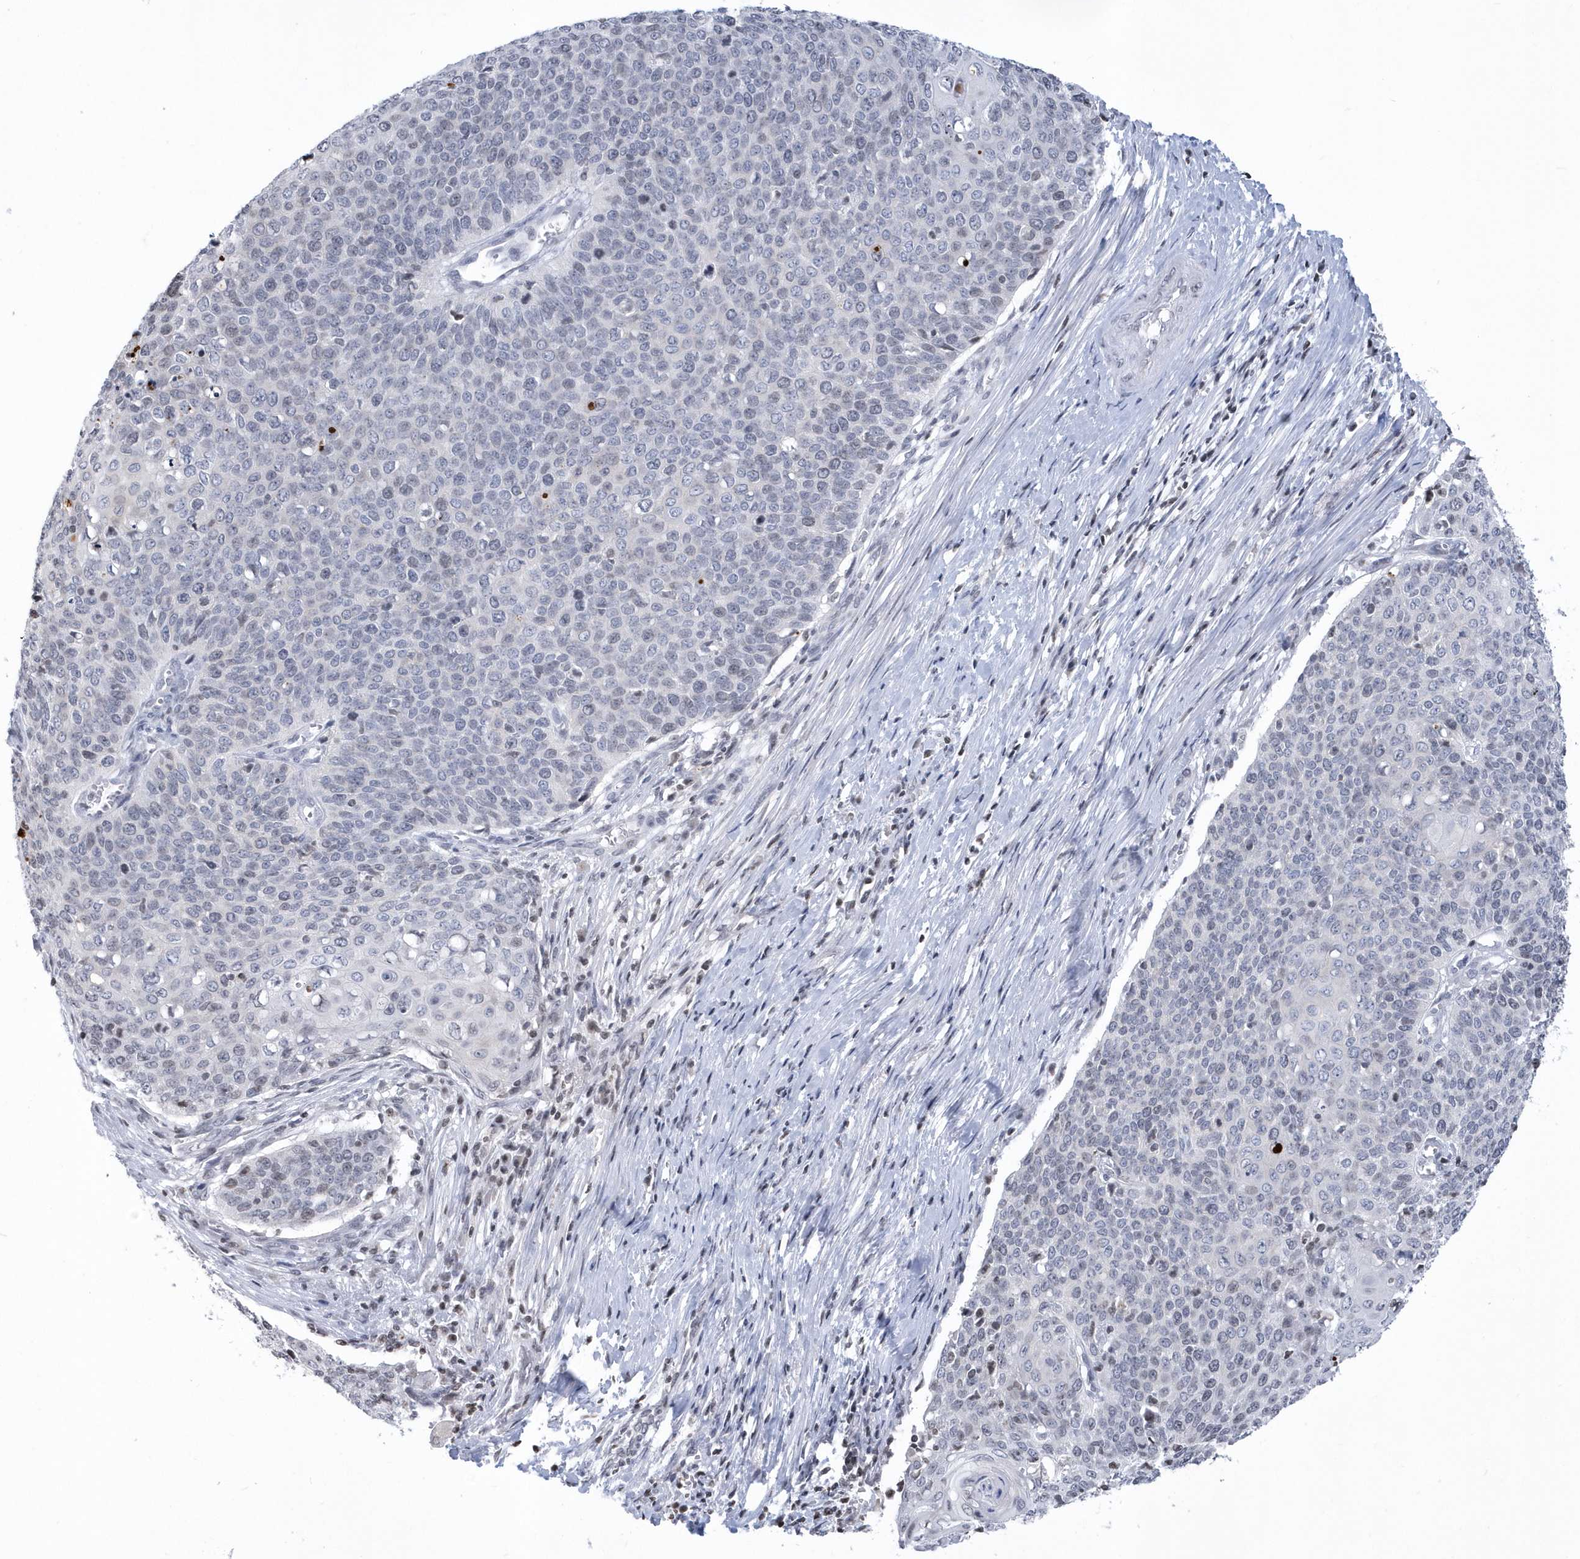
{"staining": {"intensity": "negative", "quantity": "none", "location": "none"}, "tissue": "cervical cancer", "cell_type": "Tumor cells", "image_type": "cancer", "snomed": [{"axis": "morphology", "description": "Squamous cell carcinoma, NOS"}, {"axis": "topography", "description": "Cervix"}], "caption": "Immunohistochemical staining of human squamous cell carcinoma (cervical) demonstrates no significant staining in tumor cells. (DAB immunohistochemistry visualized using brightfield microscopy, high magnification).", "gene": "VWA5B2", "patient": {"sex": "female", "age": 39}}